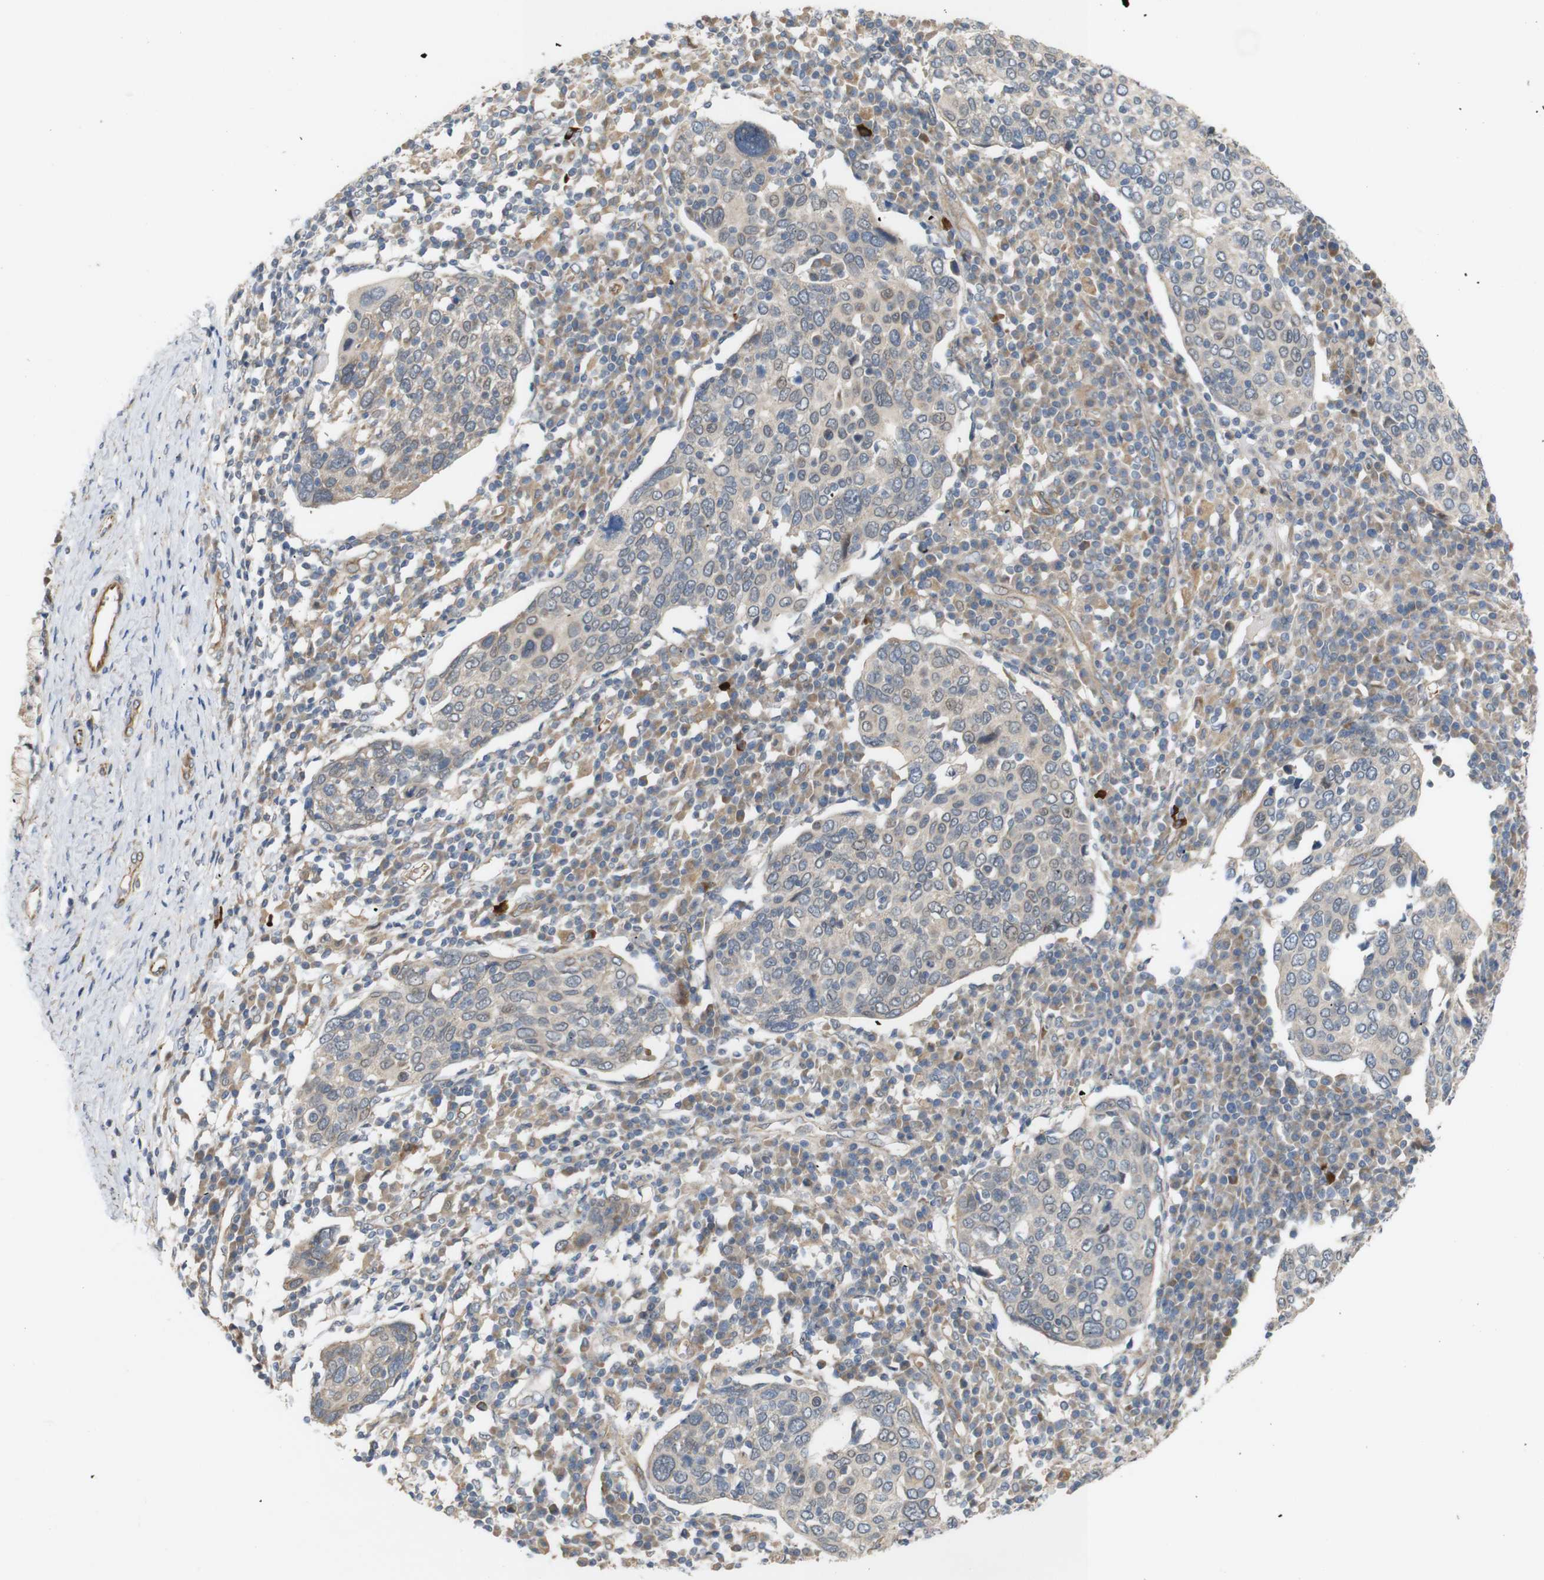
{"staining": {"intensity": "weak", "quantity": ">75%", "location": "cytoplasmic/membranous"}, "tissue": "cervical cancer", "cell_type": "Tumor cells", "image_type": "cancer", "snomed": [{"axis": "morphology", "description": "Squamous cell carcinoma, NOS"}, {"axis": "topography", "description": "Cervix"}], "caption": "An immunohistochemistry (IHC) image of tumor tissue is shown. Protein staining in brown labels weak cytoplasmic/membranous positivity in cervical squamous cell carcinoma within tumor cells.", "gene": "RPTOR", "patient": {"sex": "female", "age": 40}}